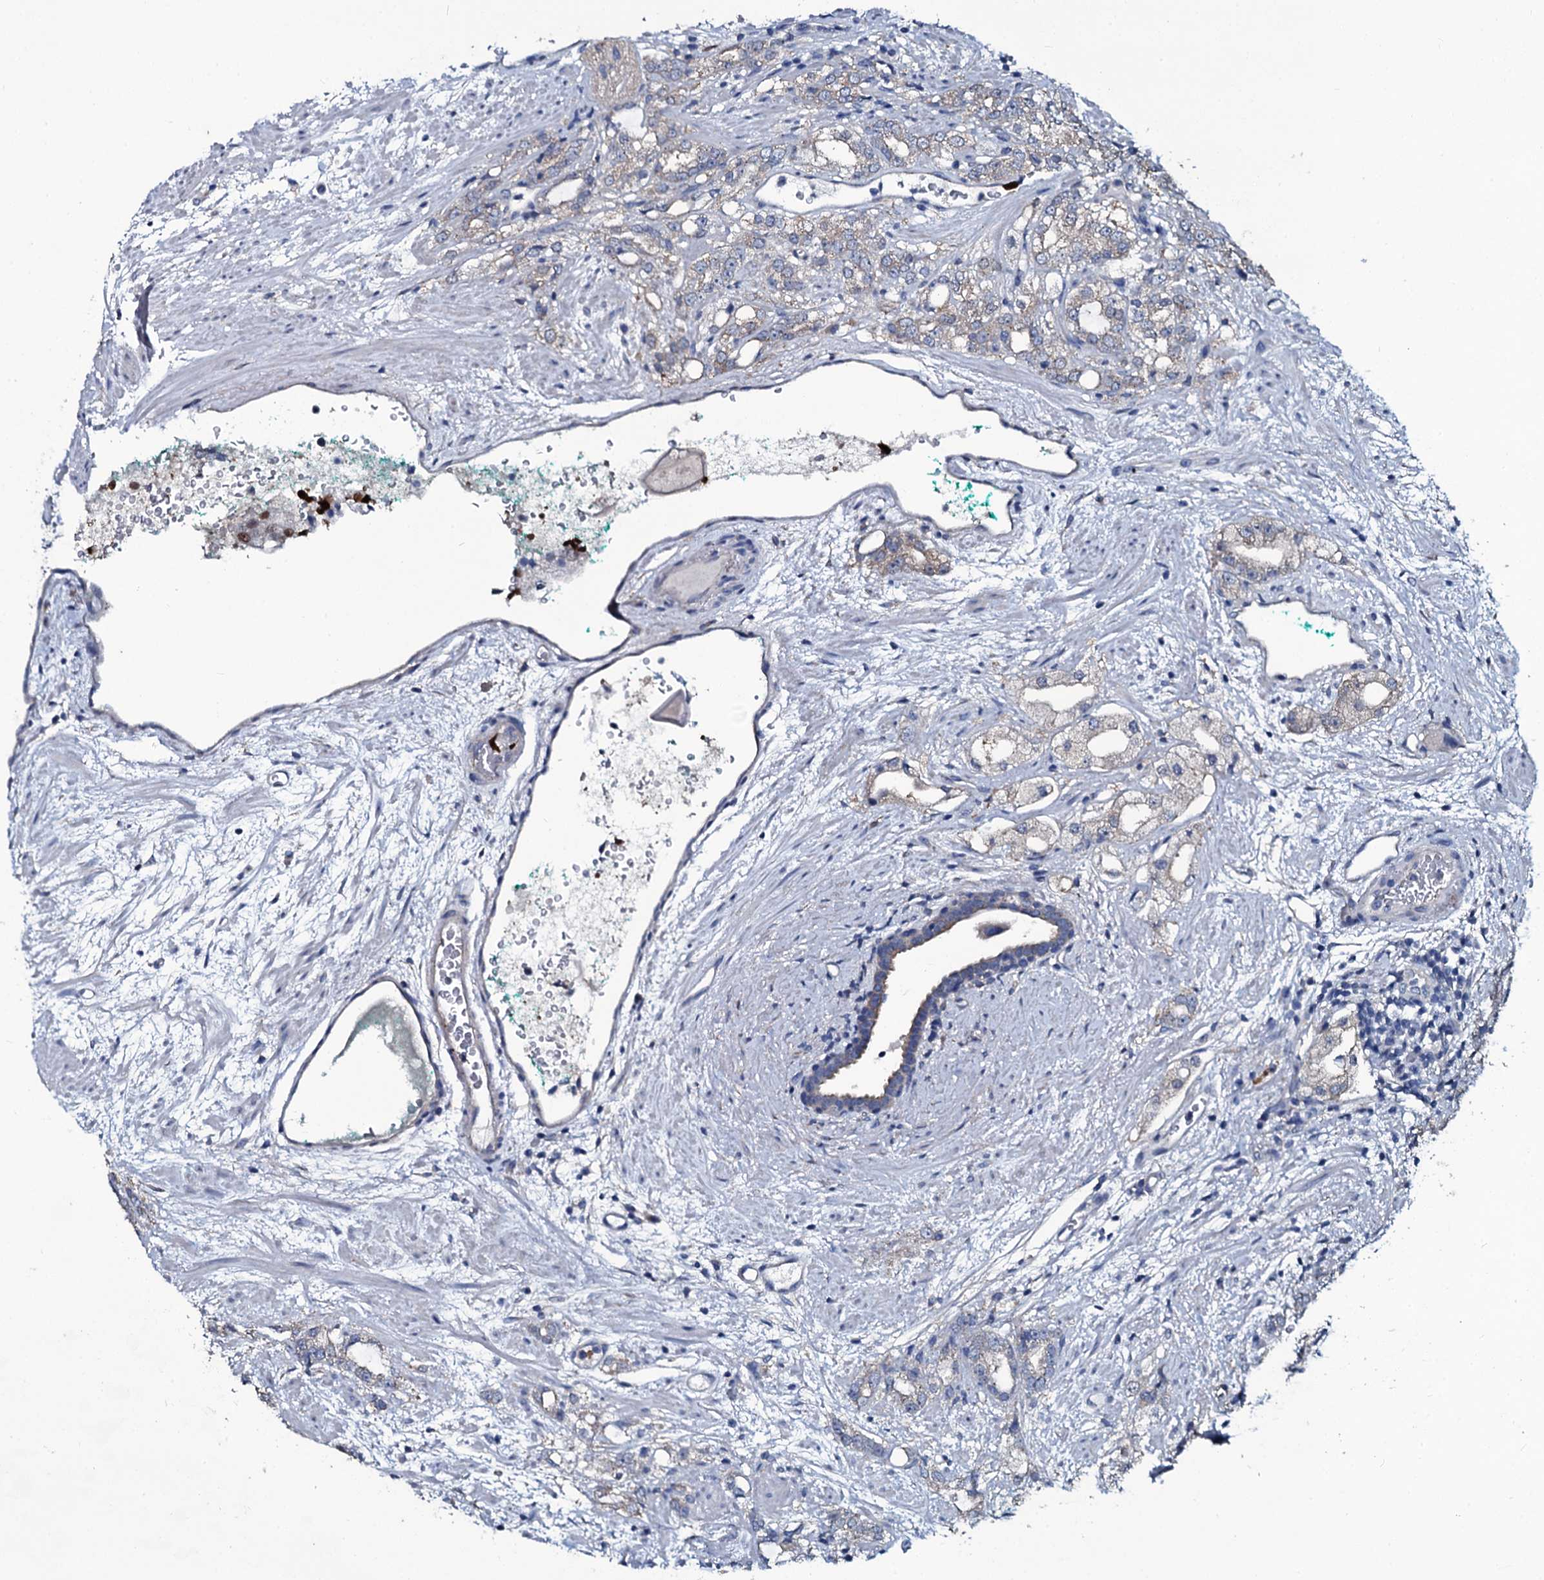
{"staining": {"intensity": "weak", "quantity": "<25%", "location": "cytoplasmic/membranous"}, "tissue": "prostate cancer", "cell_type": "Tumor cells", "image_type": "cancer", "snomed": [{"axis": "morphology", "description": "Adenocarcinoma, High grade"}, {"axis": "topography", "description": "Prostate"}], "caption": "DAB (3,3'-diaminobenzidine) immunohistochemical staining of human prostate cancer (high-grade adenocarcinoma) shows no significant expression in tumor cells.", "gene": "USPL1", "patient": {"sex": "male", "age": 64}}